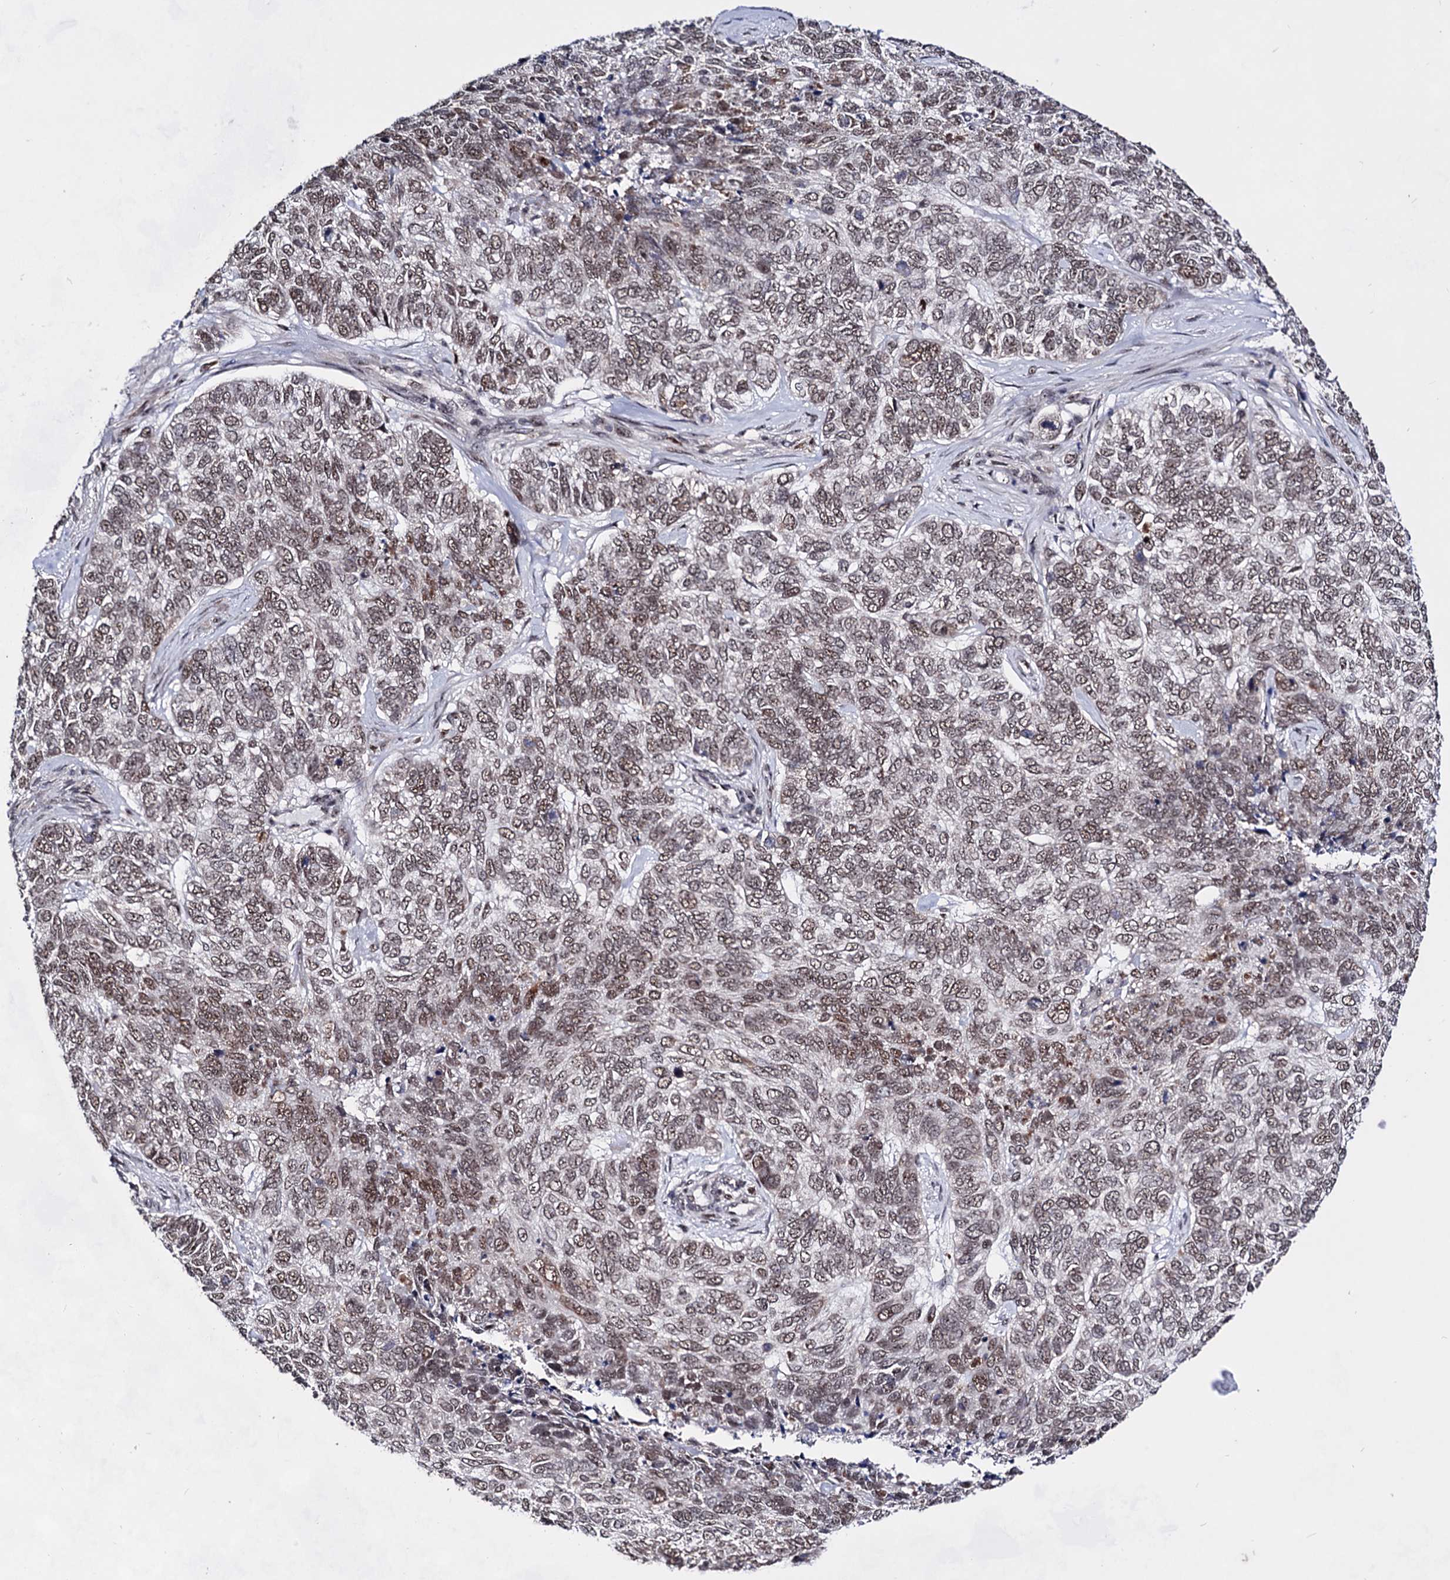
{"staining": {"intensity": "moderate", "quantity": ">75%", "location": "nuclear"}, "tissue": "skin cancer", "cell_type": "Tumor cells", "image_type": "cancer", "snomed": [{"axis": "morphology", "description": "Basal cell carcinoma"}, {"axis": "topography", "description": "Skin"}], "caption": "Protein staining by immunohistochemistry (IHC) demonstrates moderate nuclear expression in about >75% of tumor cells in skin cancer (basal cell carcinoma).", "gene": "EXOSC10", "patient": {"sex": "female", "age": 65}}